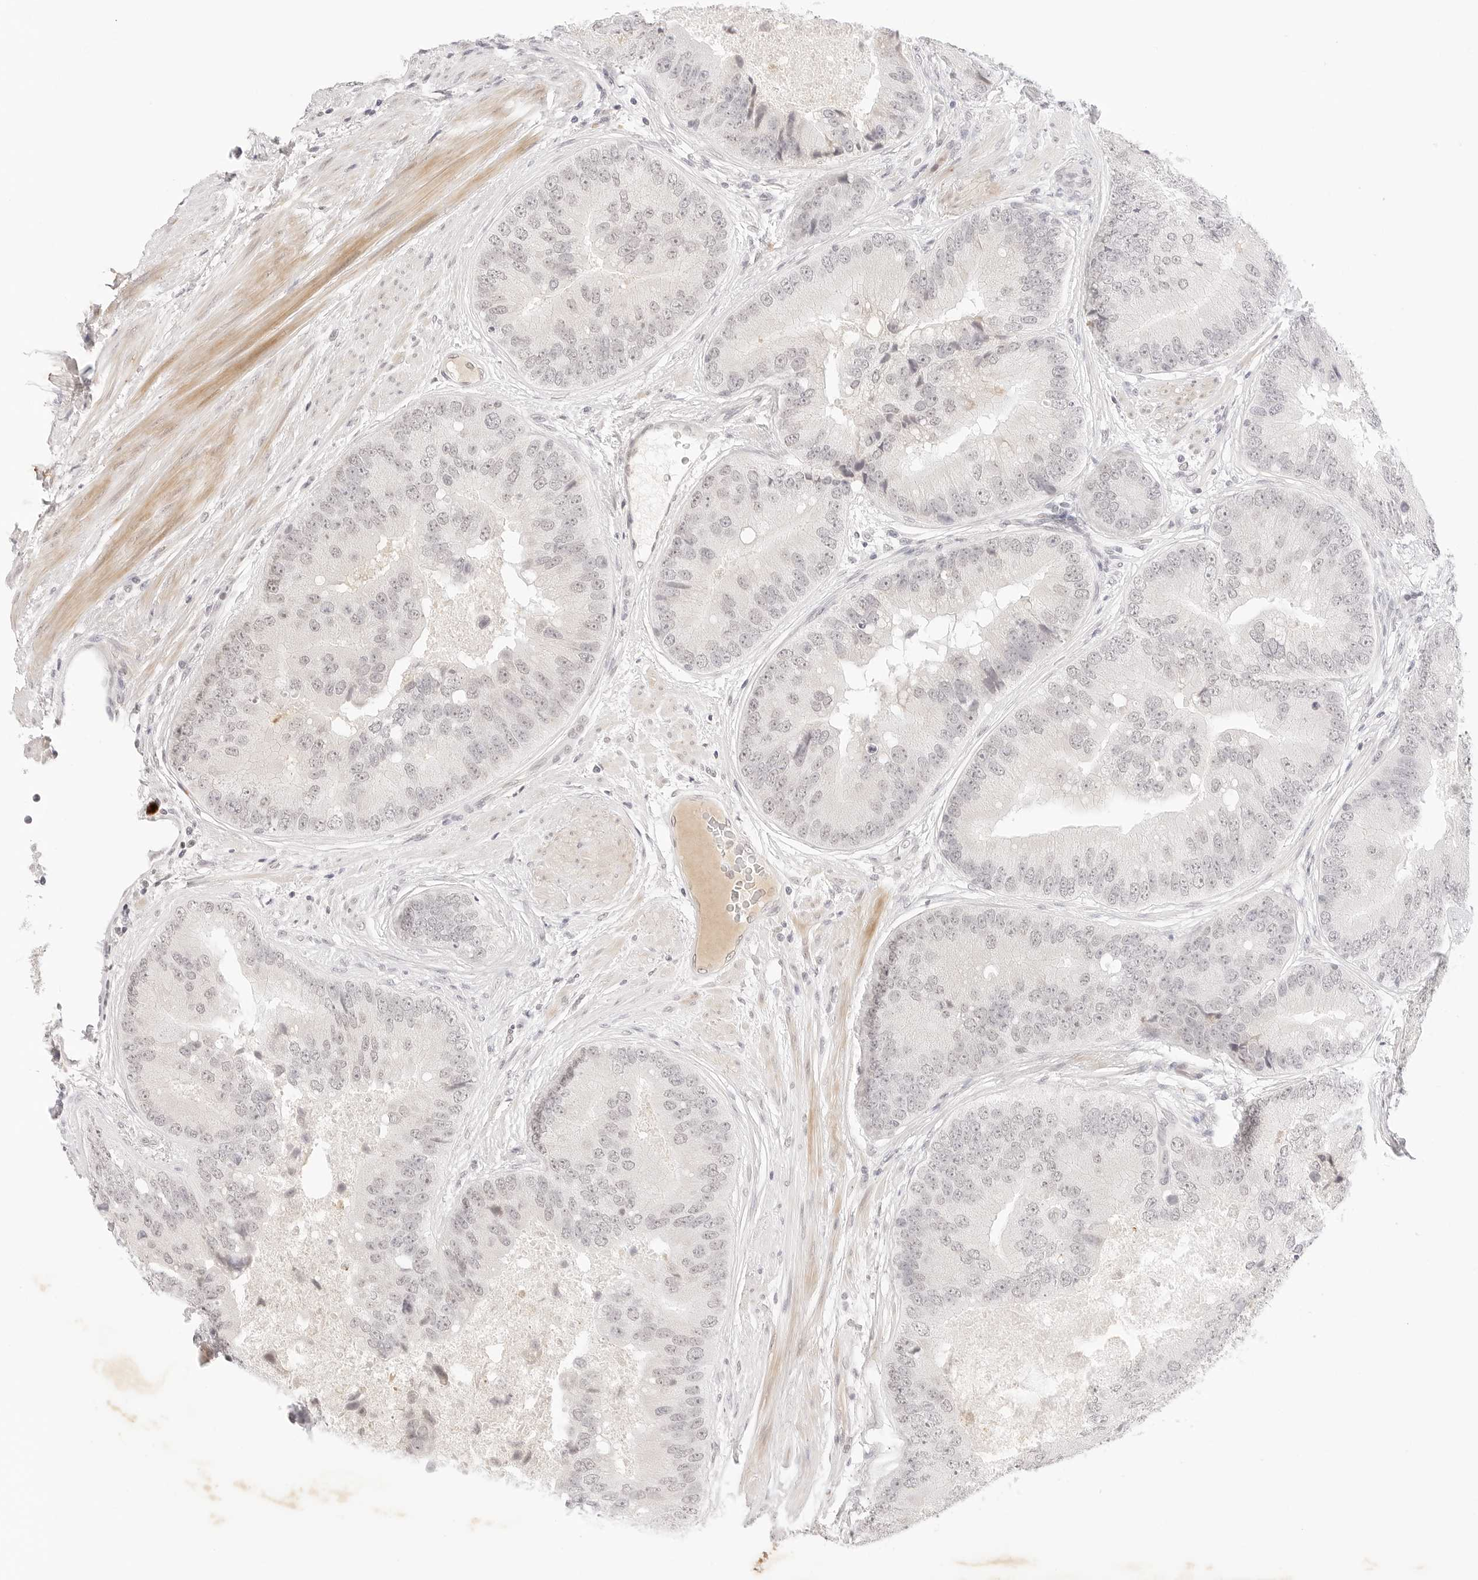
{"staining": {"intensity": "negative", "quantity": "none", "location": "none"}, "tissue": "prostate cancer", "cell_type": "Tumor cells", "image_type": "cancer", "snomed": [{"axis": "morphology", "description": "Adenocarcinoma, High grade"}, {"axis": "topography", "description": "Prostate"}], "caption": "Photomicrograph shows no significant protein positivity in tumor cells of prostate cancer.", "gene": "XKR4", "patient": {"sex": "male", "age": 70}}